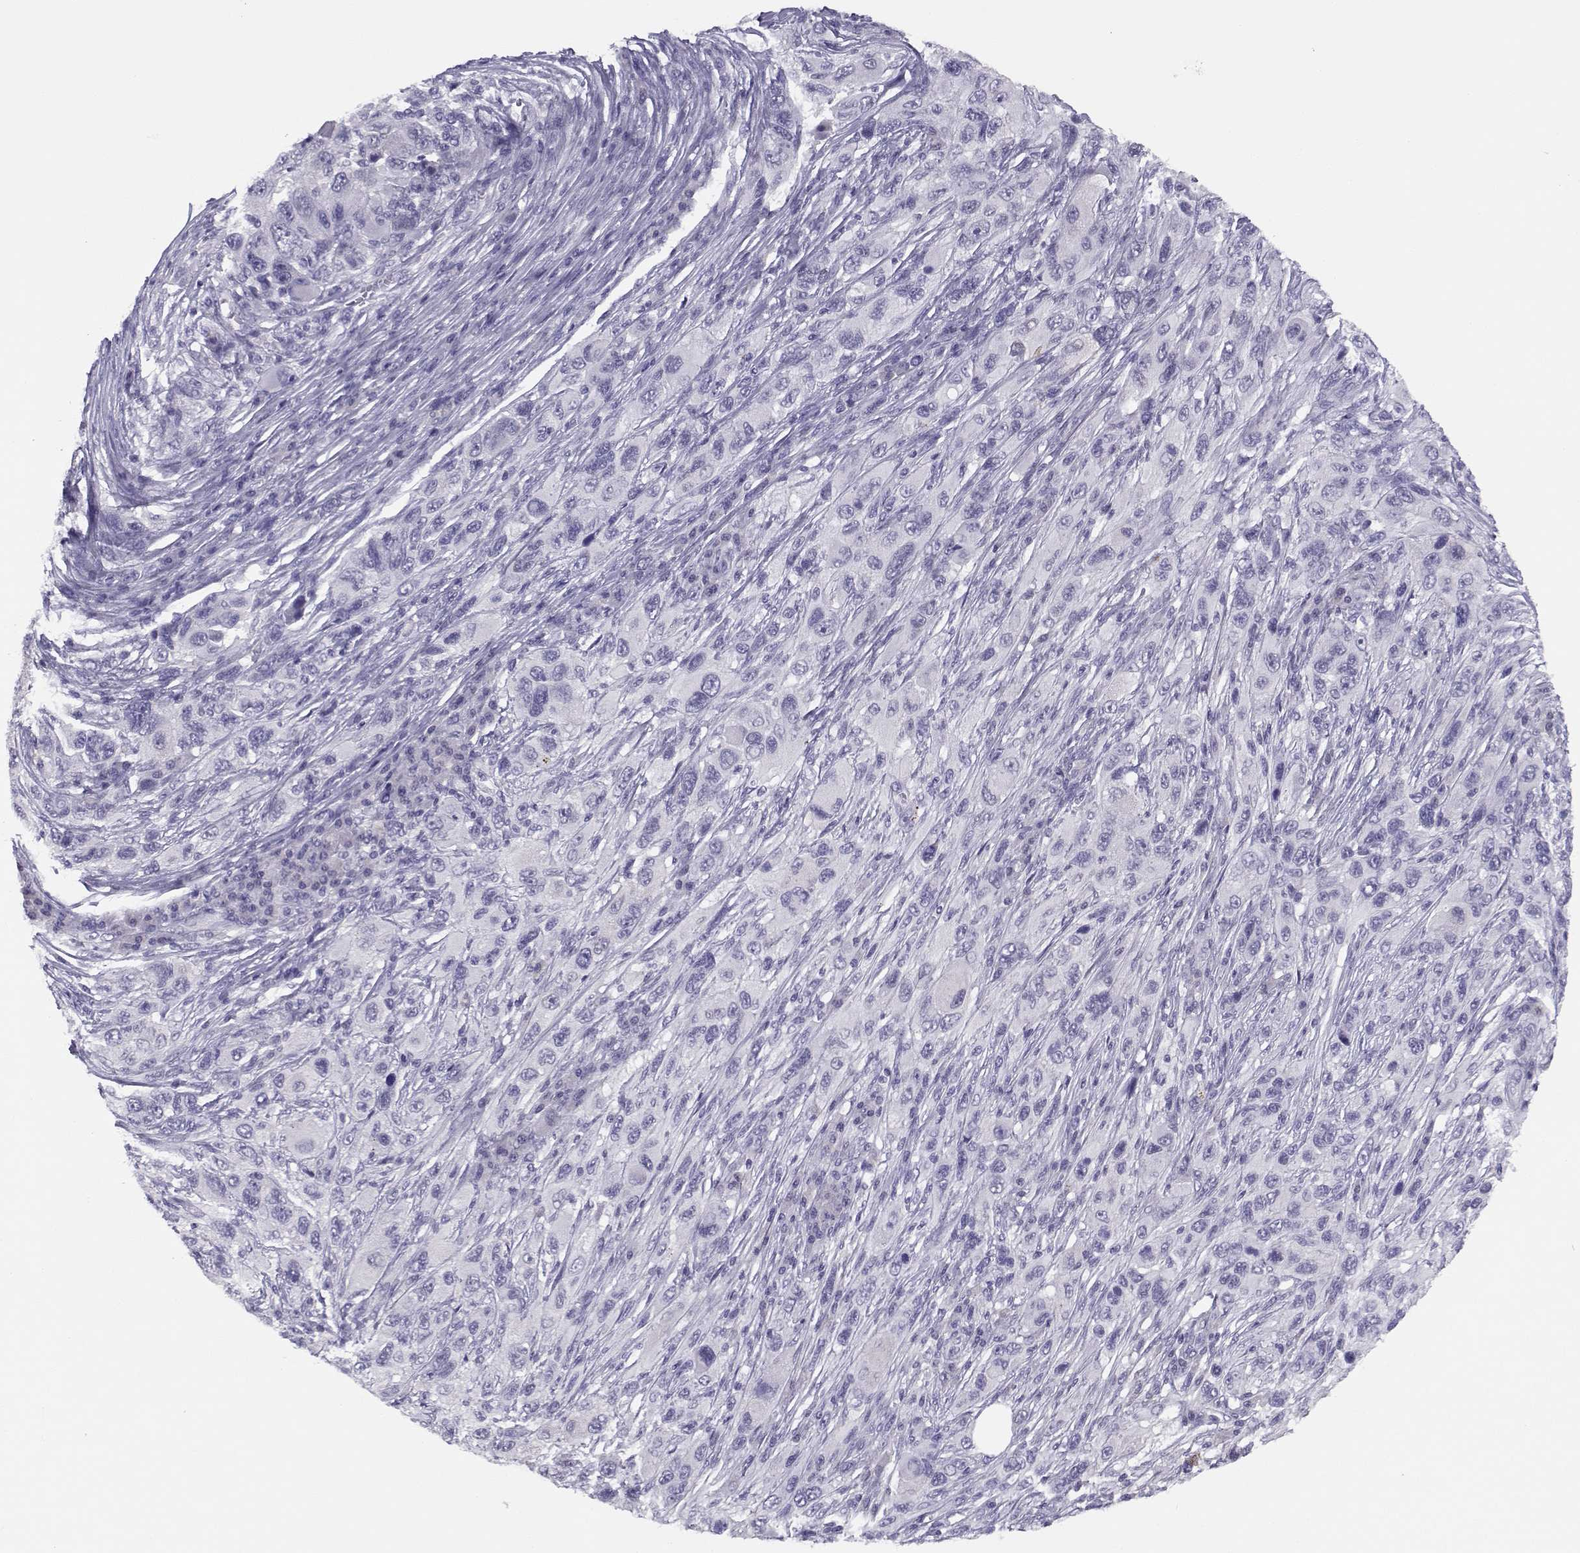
{"staining": {"intensity": "negative", "quantity": "none", "location": "none"}, "tissue": "melanoma", "cell_type": "Tumor cells", "image_type": "cancer", "snomed": [{"axis": "morphology", "description": "Malignant melanoma, NOS"}, {"axis": "topography", "description": "Skin"}], "caption": "The immunohistochemistry (IHC) image has no significant staining in tumor cells of malignant melanoma tissue.", "gene": "CFAP77", "patient": {"sex": "male", "age": 53}}